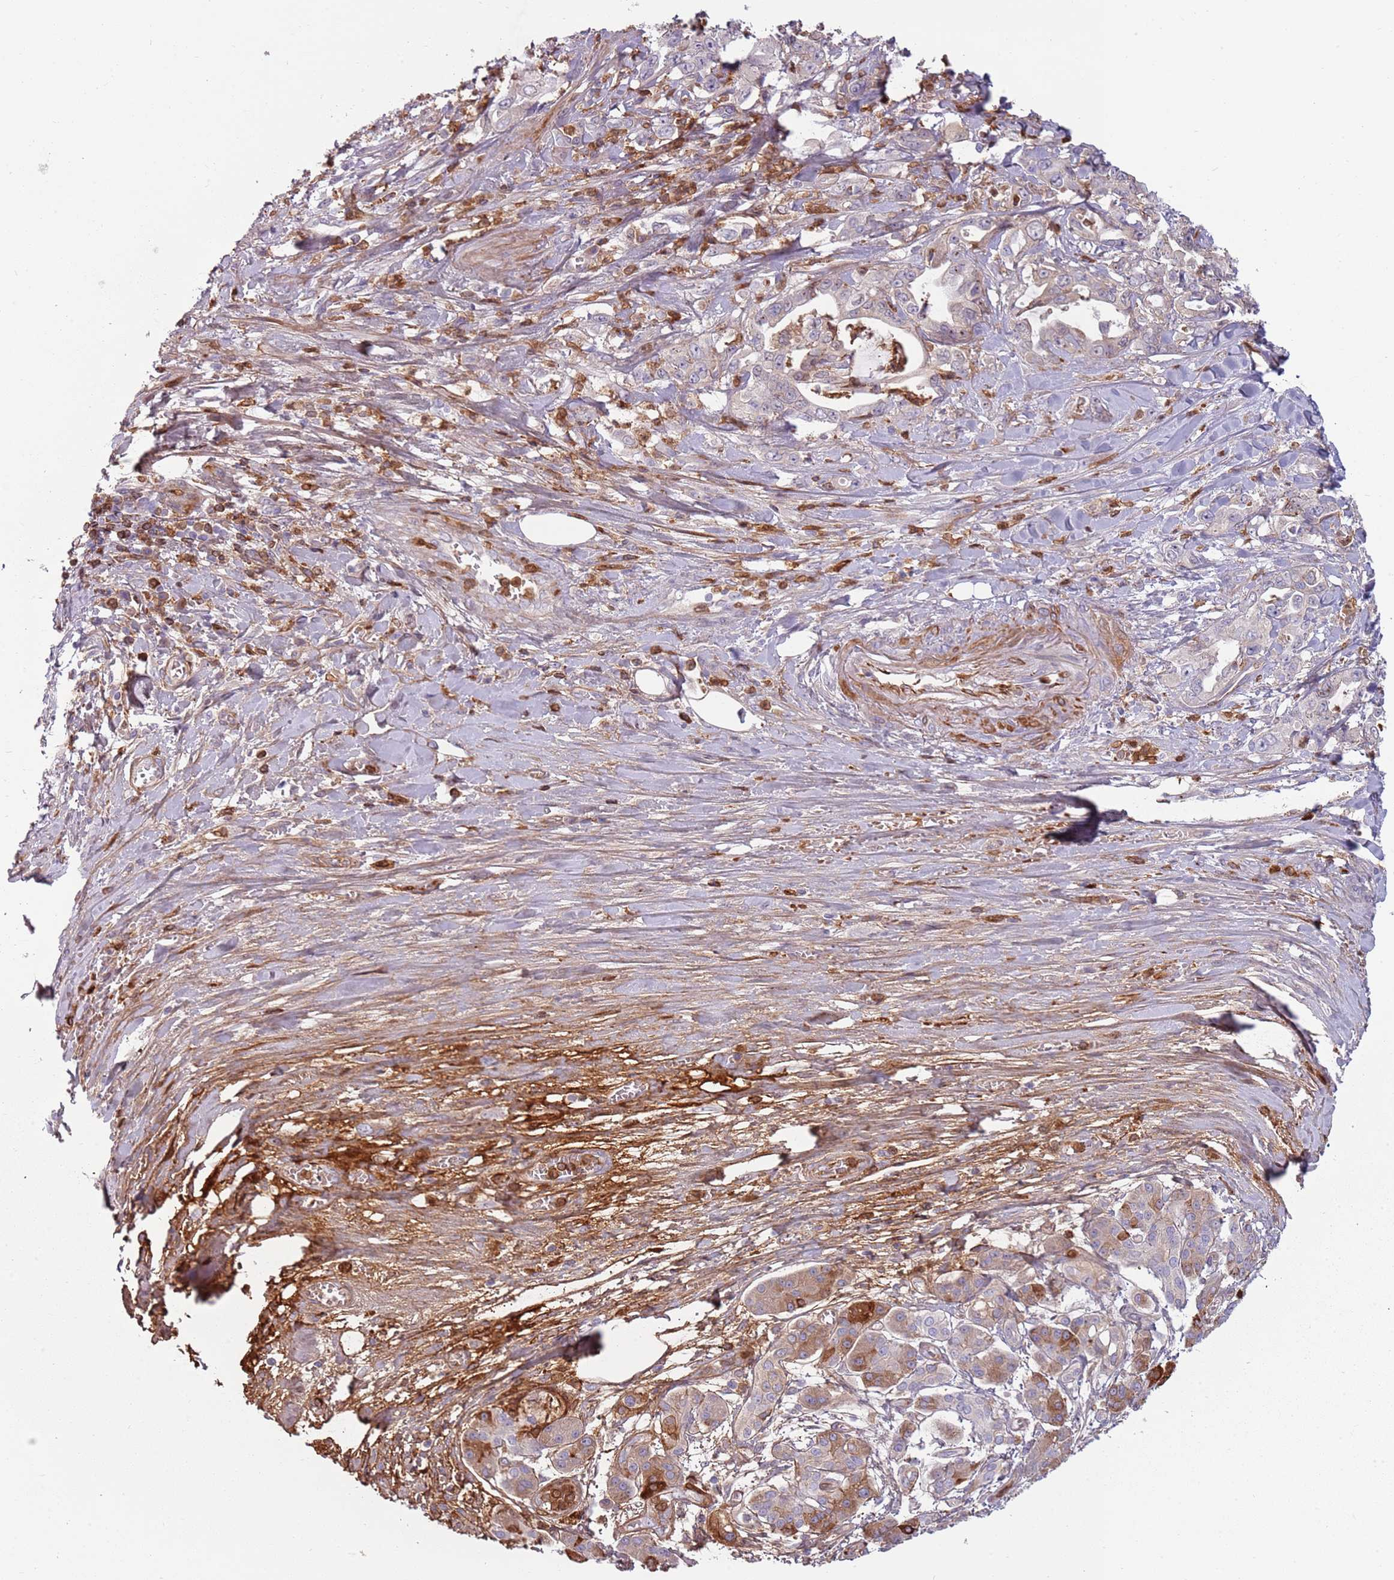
{"staining": {"intensity": "strong", "quantity": "<25%", "location": "cytoplasmic/membranous"}, "tissue": "pancreatic cancer", "cell_type": "Tumor cells", "image_type": "cancer", "snomed": [{"axis": "morphology", "description": "Adenocarcinoma, NOS"}, {"axis": "topography", "description": "Pancreas"}], "caption": "The immunohistochemical stain highlights strong cytoplasmic/membranous positivity in tumor cells of adenocarcinoma (pancreatic) tissue. (DAB (3,3'-diaminobenzidine) IHC with brightfield microscopy, high magnification).", "gene": "NADK", "patient": {"sex": "female", "age": 61}}